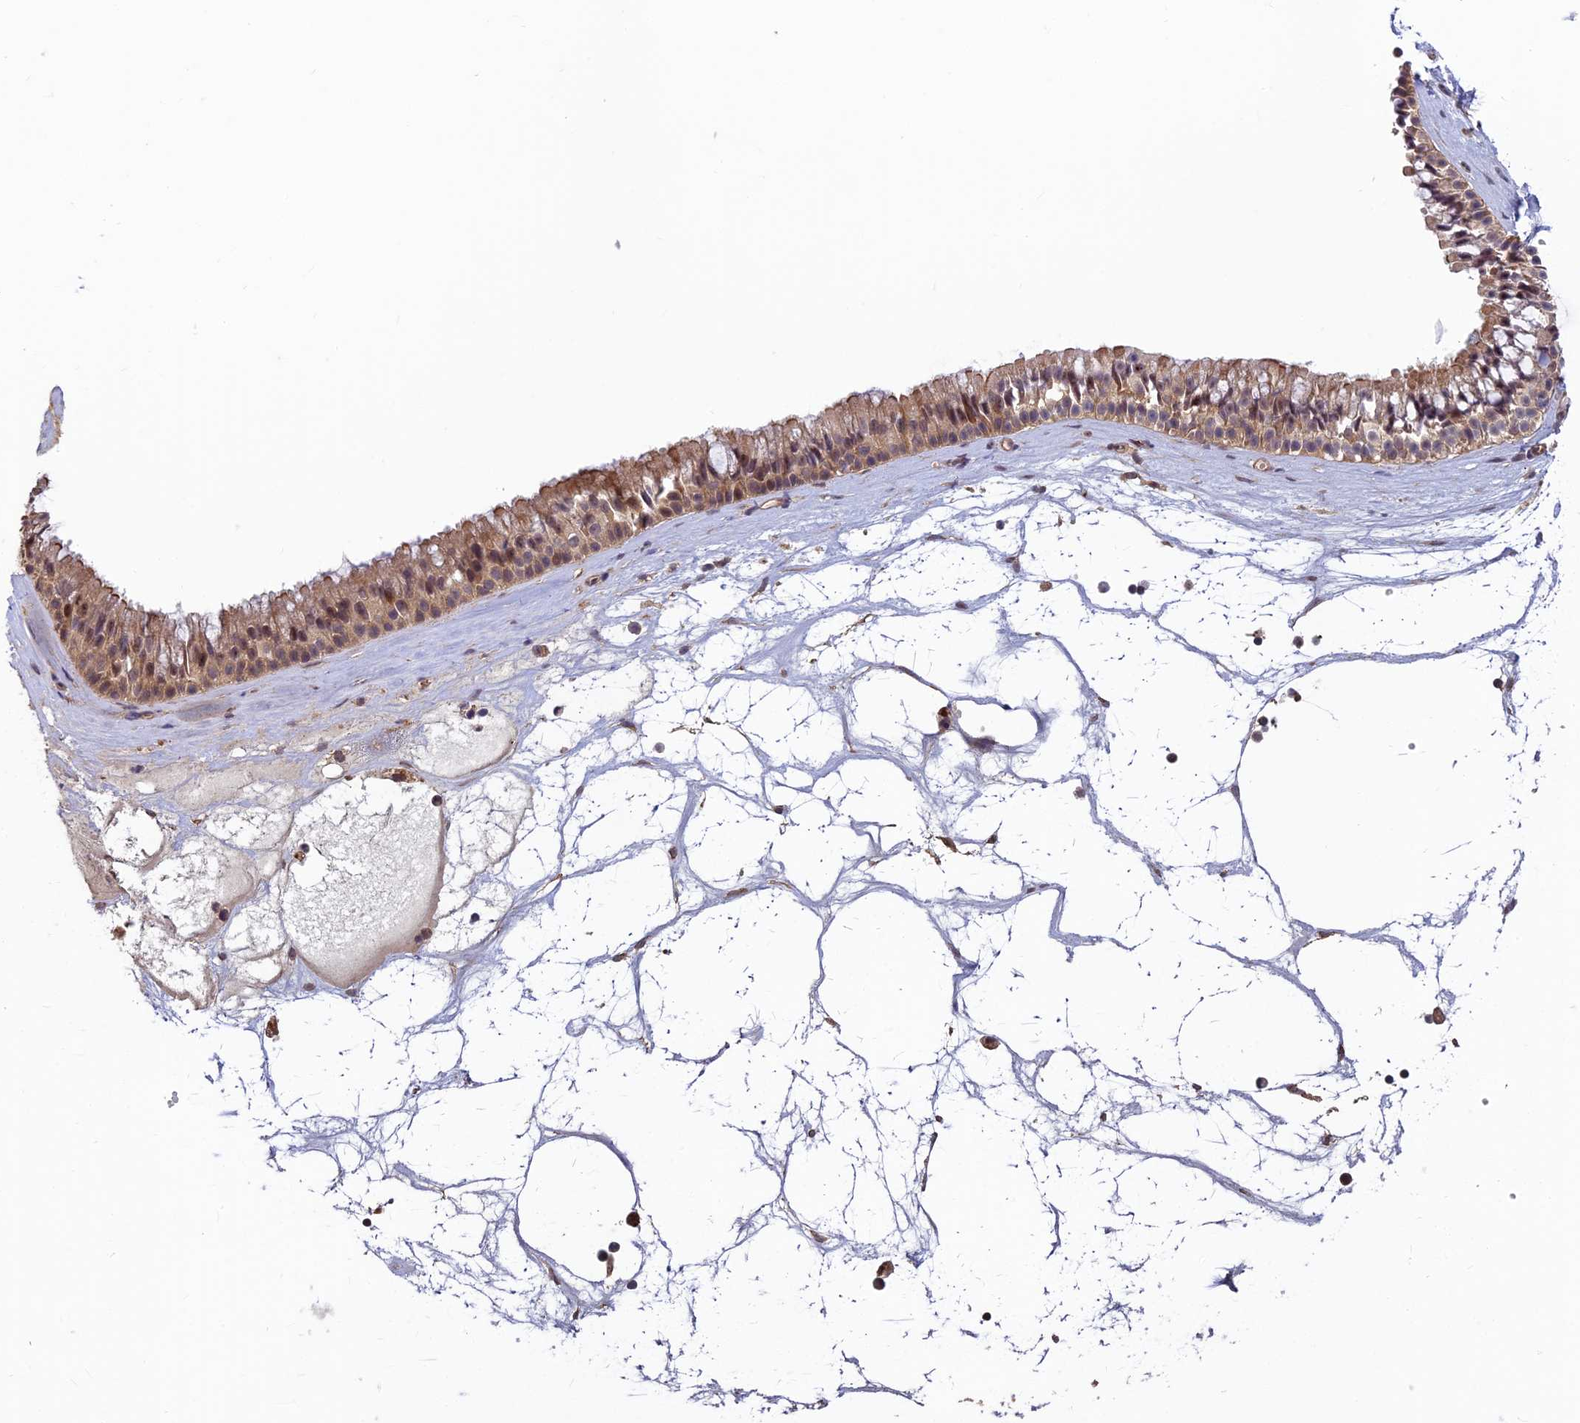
{"staining": {"intensity": "weak", "quantity": ">75%", "location": "cytoplasmic/membranous,nuclear"}, "tissue": "nasopharynx", "cell_type": "Respiratory epithelial cells", "image_type": "normal", "snomed": [{"axis": "morphology", "description": "Normal tissue, NOS"}, {"axis": "topography", "description": "Nasopharynx"}], "caption": "This is an image of immunohistochemistry staining of unremarkable nasopharynx, which shows weak staining in the cytoplasmic/membranous,nuclear of respiratory epithelial cells.", "gene": "PIKFYVE", "patient": {"sex": "male", "age": 64}}